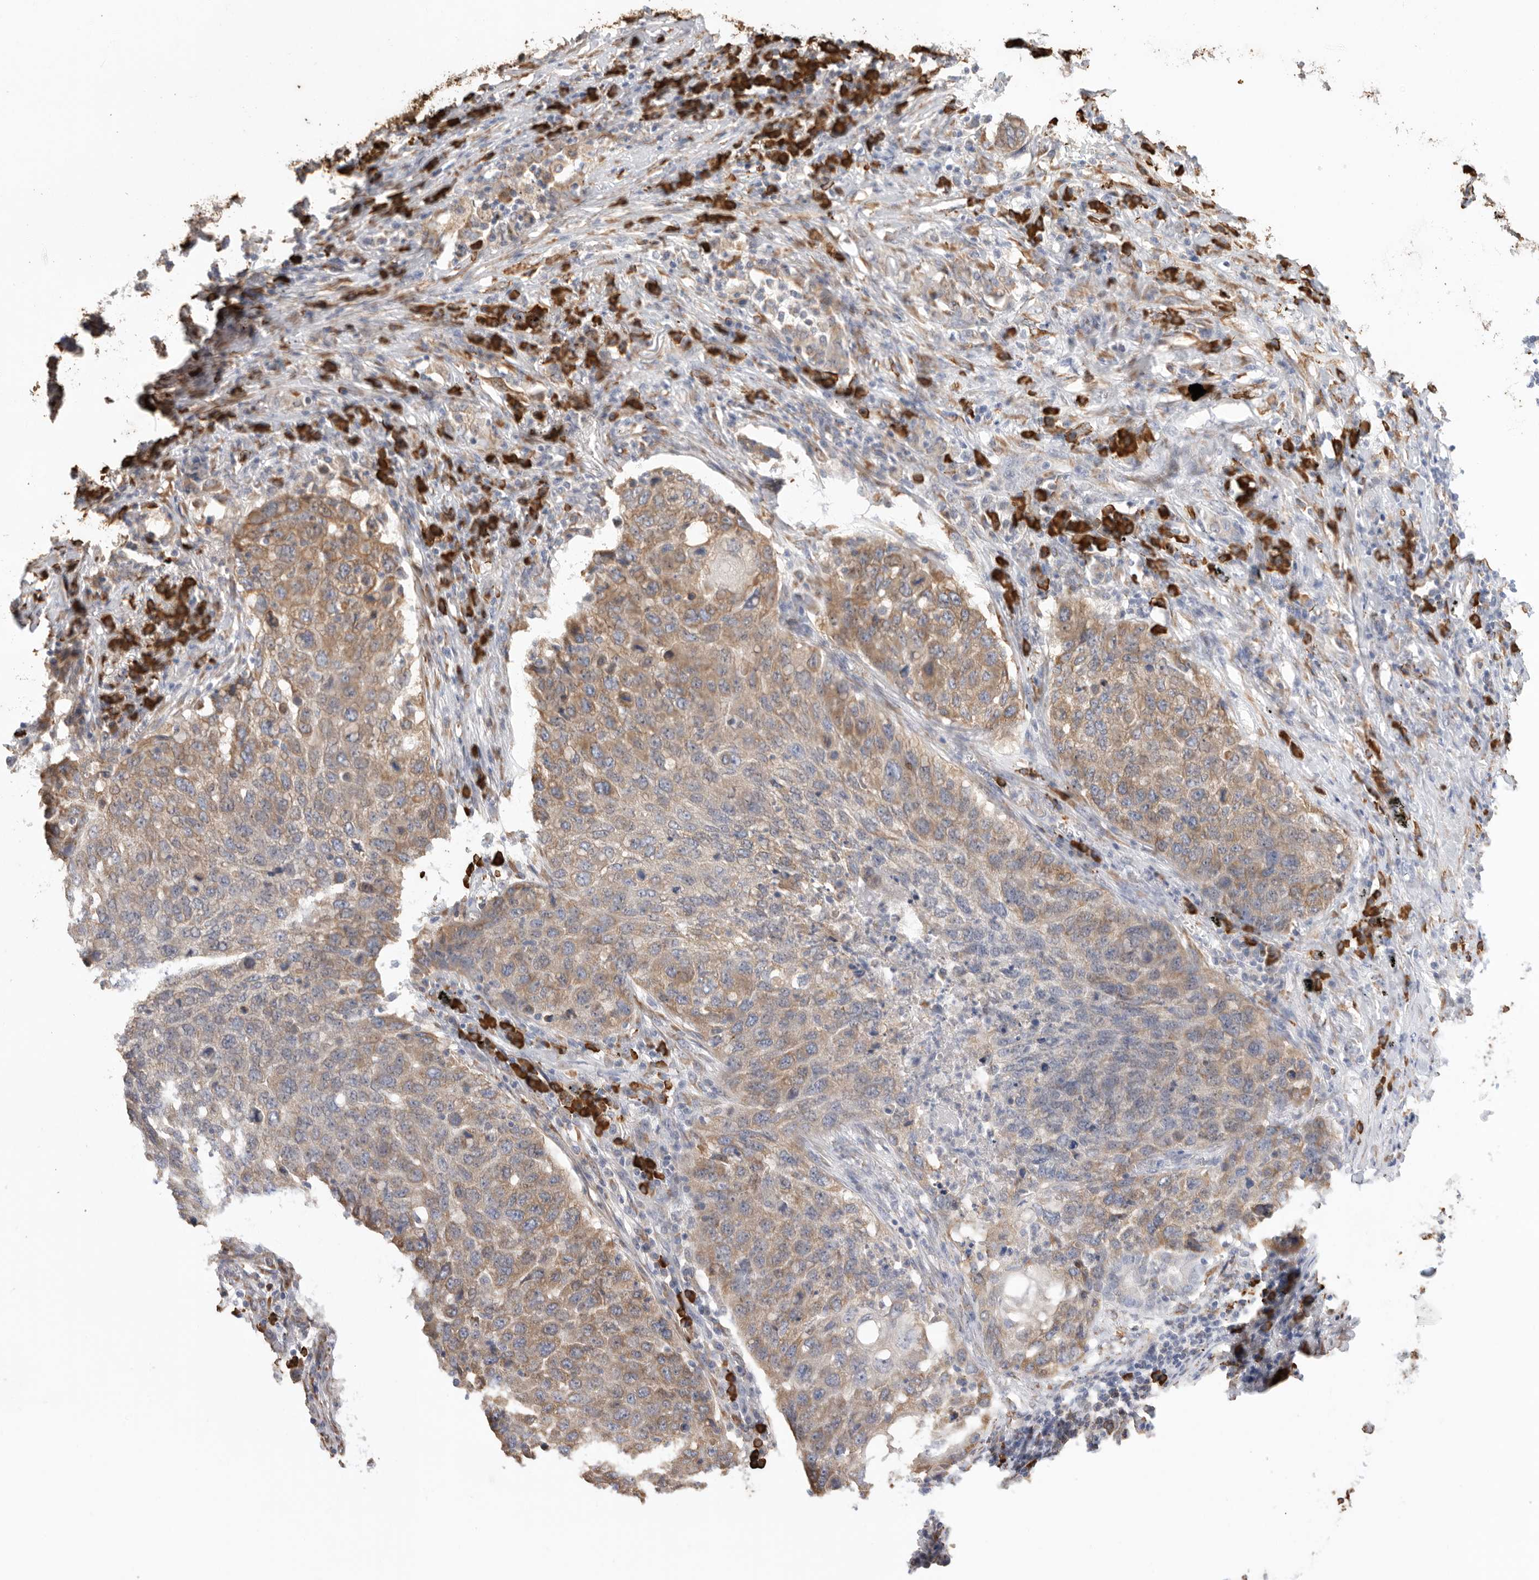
{"staining": {"intensity": "moderate", "quantity": ">75%", "location": "cytoplasmic/membranous"}, "tissue": "lung cancer", "cell_type": "Tumor cells", "image_type": "cancer", "snomed": [{"axis": "morphology", "description": "Squamous cell carcinoma, NOS"}, {"axis": "topography", "description": "Lung"}], "caption": "IHC of human lung squamous cell carcinoma demonstrates medium levels of moderate cytoplasmic/membranous positivity in about >75% of tumor cells.", "gene": "BLOC1S5", "patient": {"sex": "female", "age": 63}}